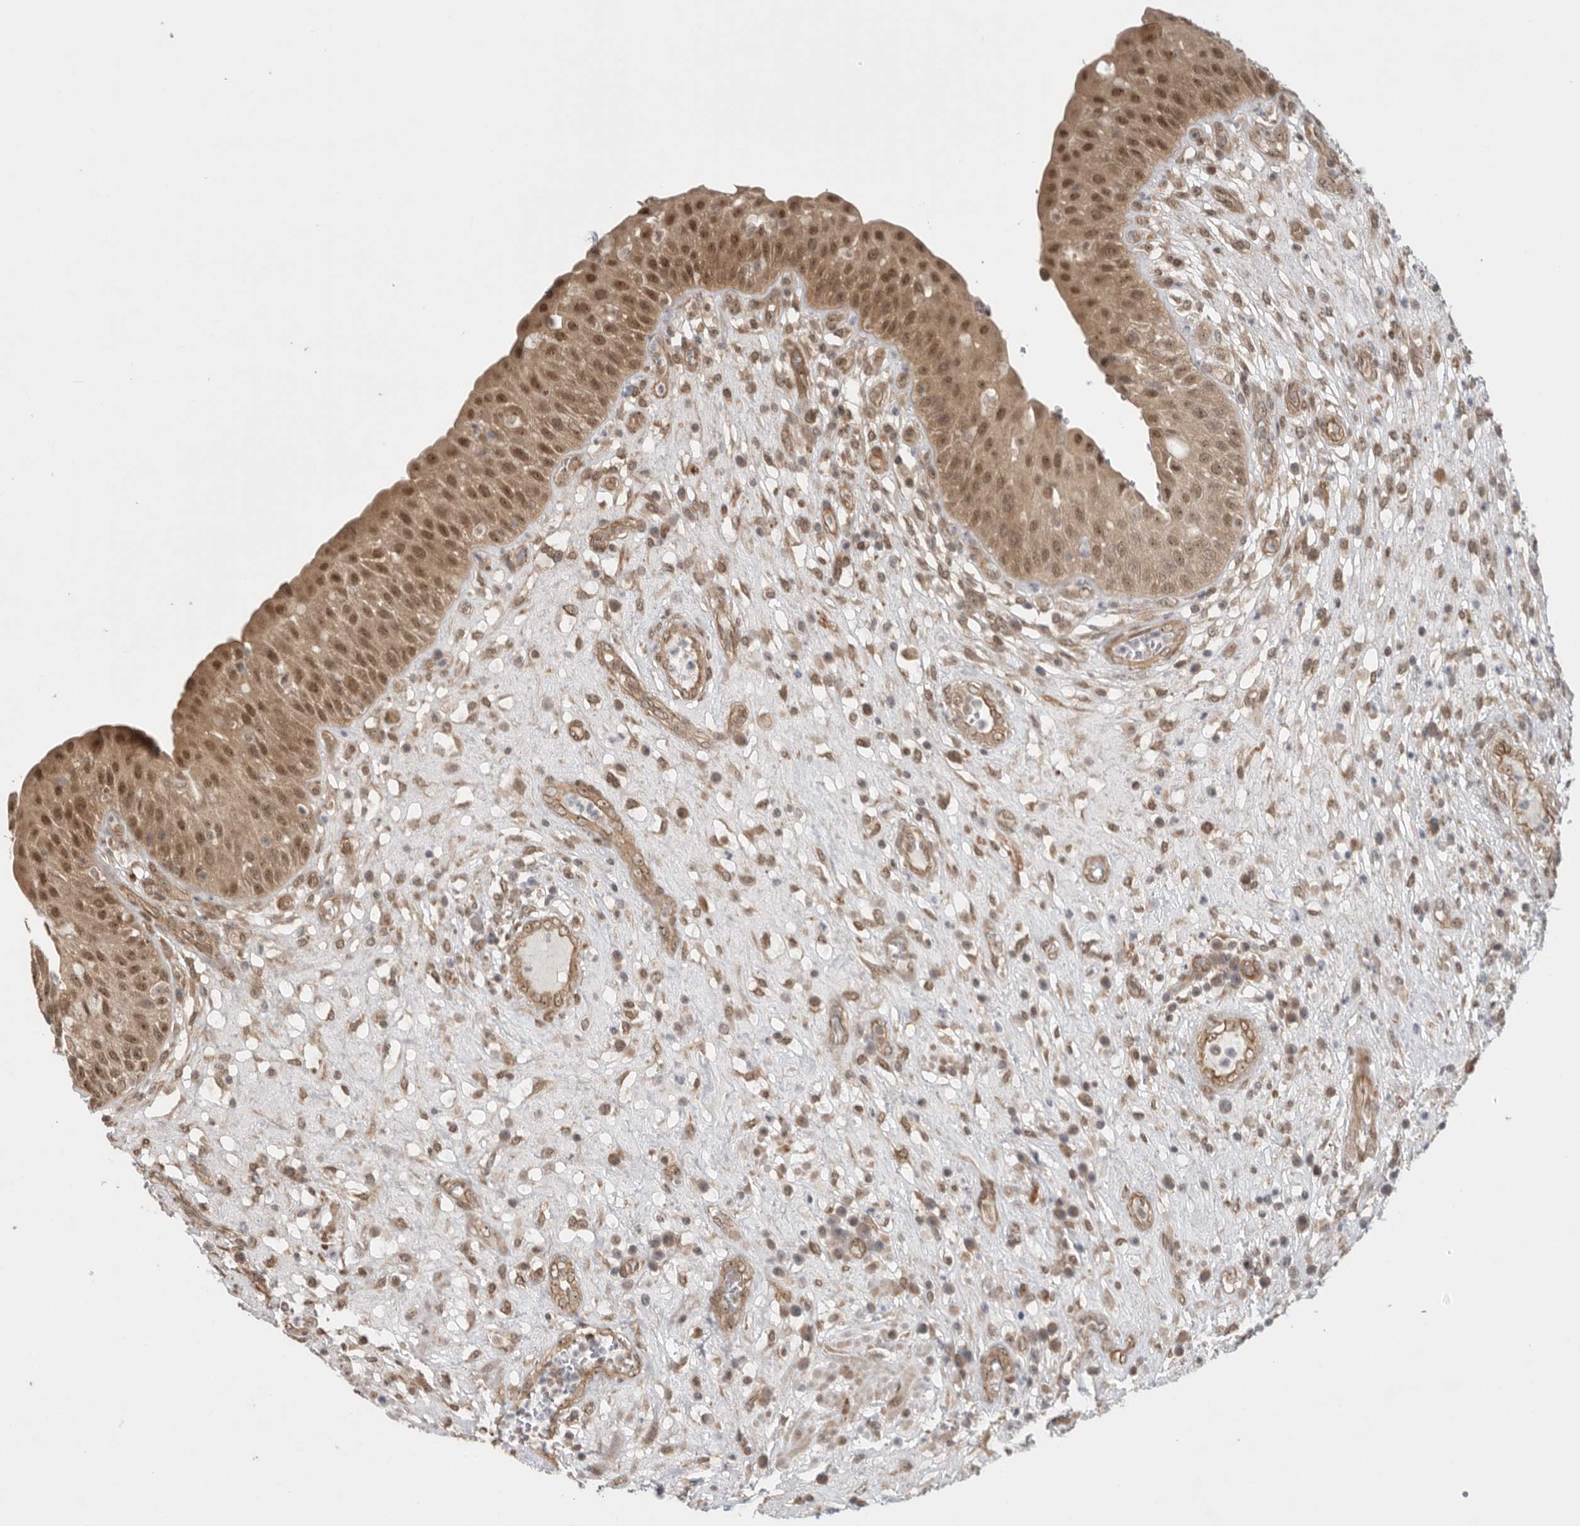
{"staining": {"intensity": "moderate", "quantity": ">75%", "location": "cytoplasmic/membranous,nuclear"}, "tissue": "urinary bladder", "cell_type": "Urothelial cells", "image_type": "normal", "snomed": [{"axis": "morphology", "description": "Normal tissue, NOS"}, {"axis": "topography", "description": "Urinary bladder"}], "caption": "High-power microscopy captured an immunohistochemistry histopathology image of unremarkable urinary bladder, revealing moderate cytoplasmic/membranous,nuclear staining in about >75% of urothelial cells.", "gene": "VPS50", "patient": {"sex": "female", "age": 62}}